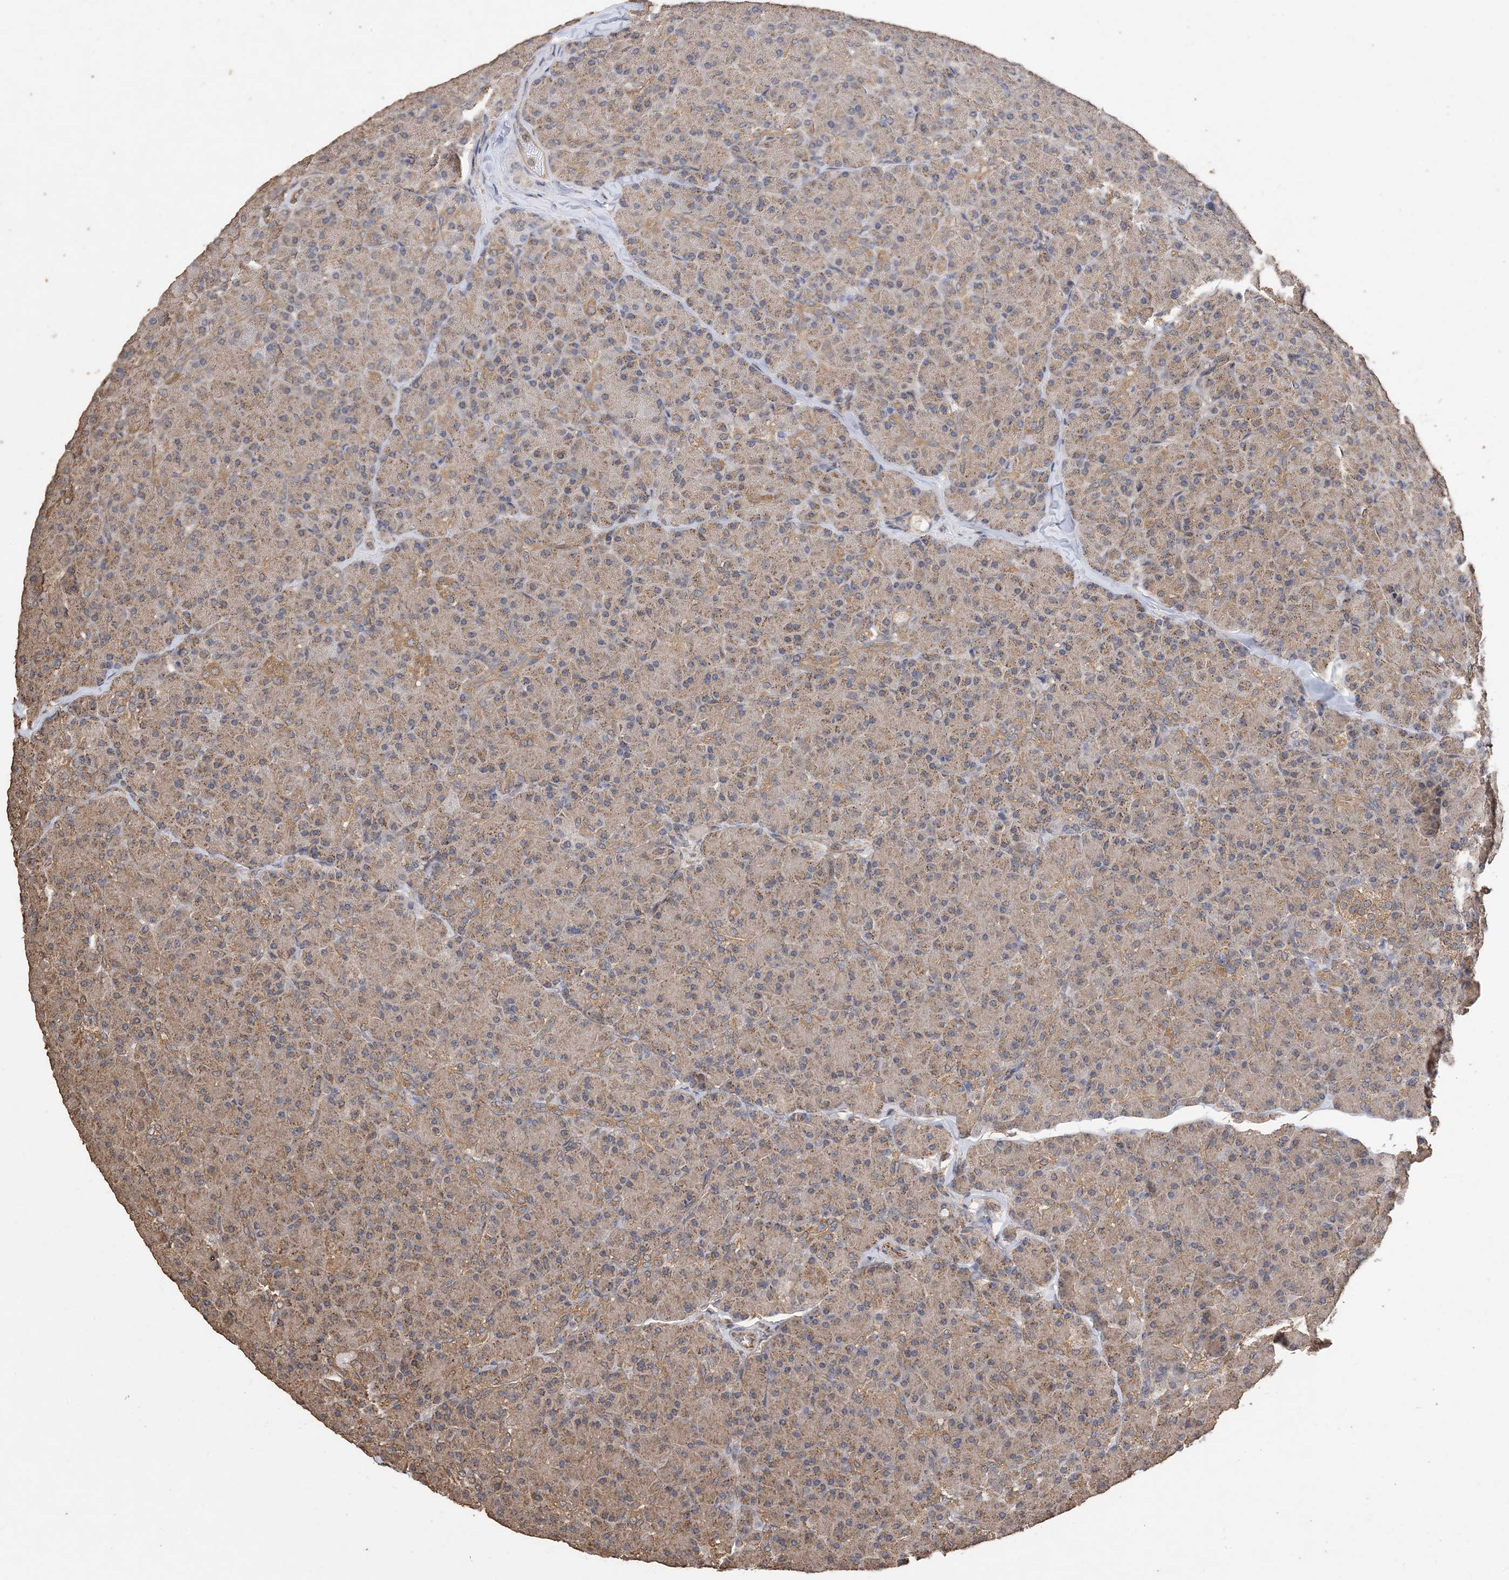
{"staining": {"intensity": "moderate", "quantity": ">75%", "location": "cytoplasmic/membranous"}, "tissue": "pancreas", "cell_type": "Exocrine glandular cells", "image_type": "normal", "snomed": [{"axis": "morphology", "description": "Normal tissue, NOS"}, {"axis": "topography", "description": "Pancreas"}], "caption": "Moderate cytoplasmic/membranous positivity for a protein is identified in approximately >75% of exocrine glandular cells of normal pancreas using immunohistochemistry (IHC).", "gene": "ZKSCAN5", "patient": {"sex": "female", "age": 43}}